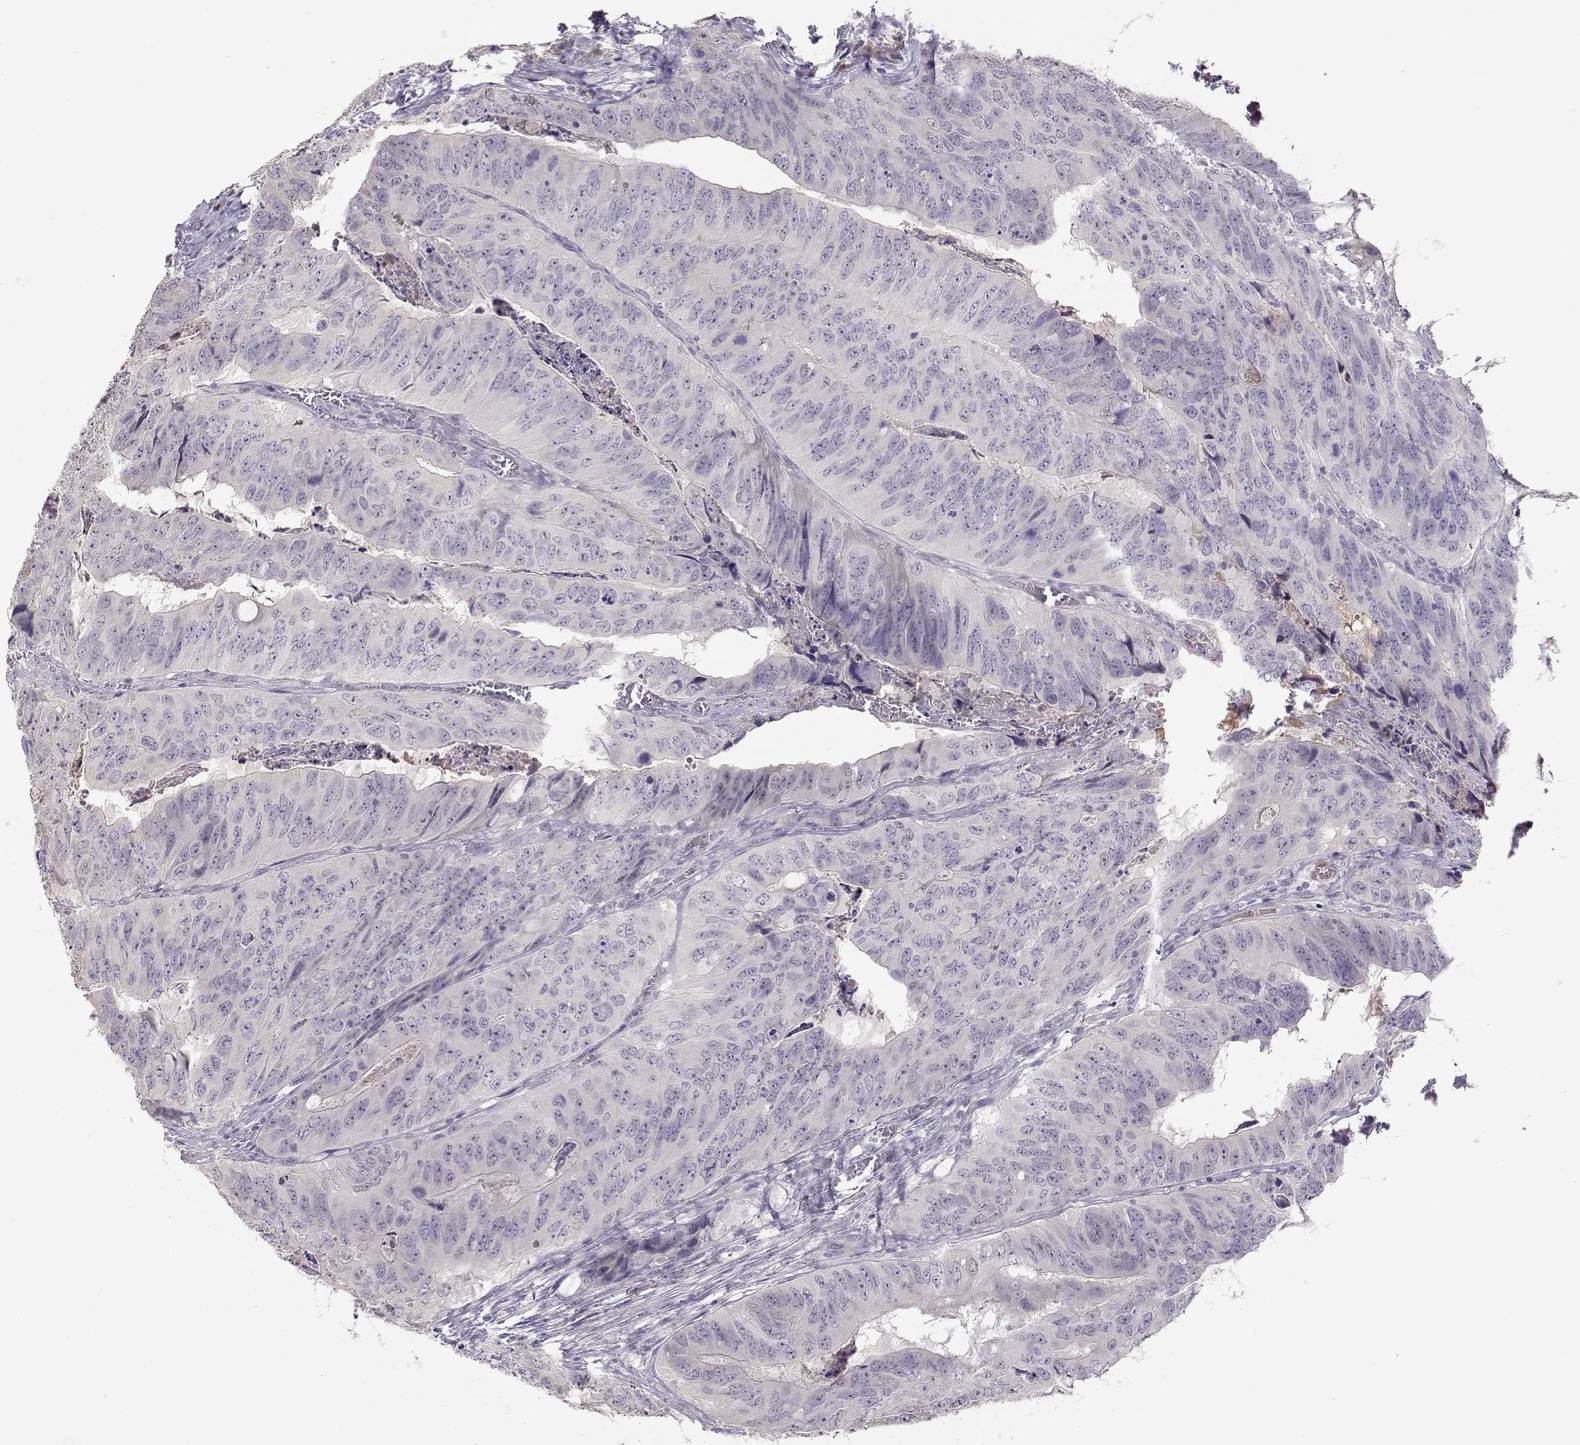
{"staining": {"intensity": "negative", "quantity": "none", "location": "none"}, "tissue": "colorectal cancer", "cell_type": "Tumor cells", "image_type": "cancer", "snomed": [{"axis": "morphology", "description": "Adenocarcinoma, NOS"}, {"axis": "topography", "description": "Colon"}], "caption": "Protein analysis of colorectal cancer reveals no significant expression in tumor cells.", "gene": "TACR1", "patient": {"sex": "male", "age": 79}}